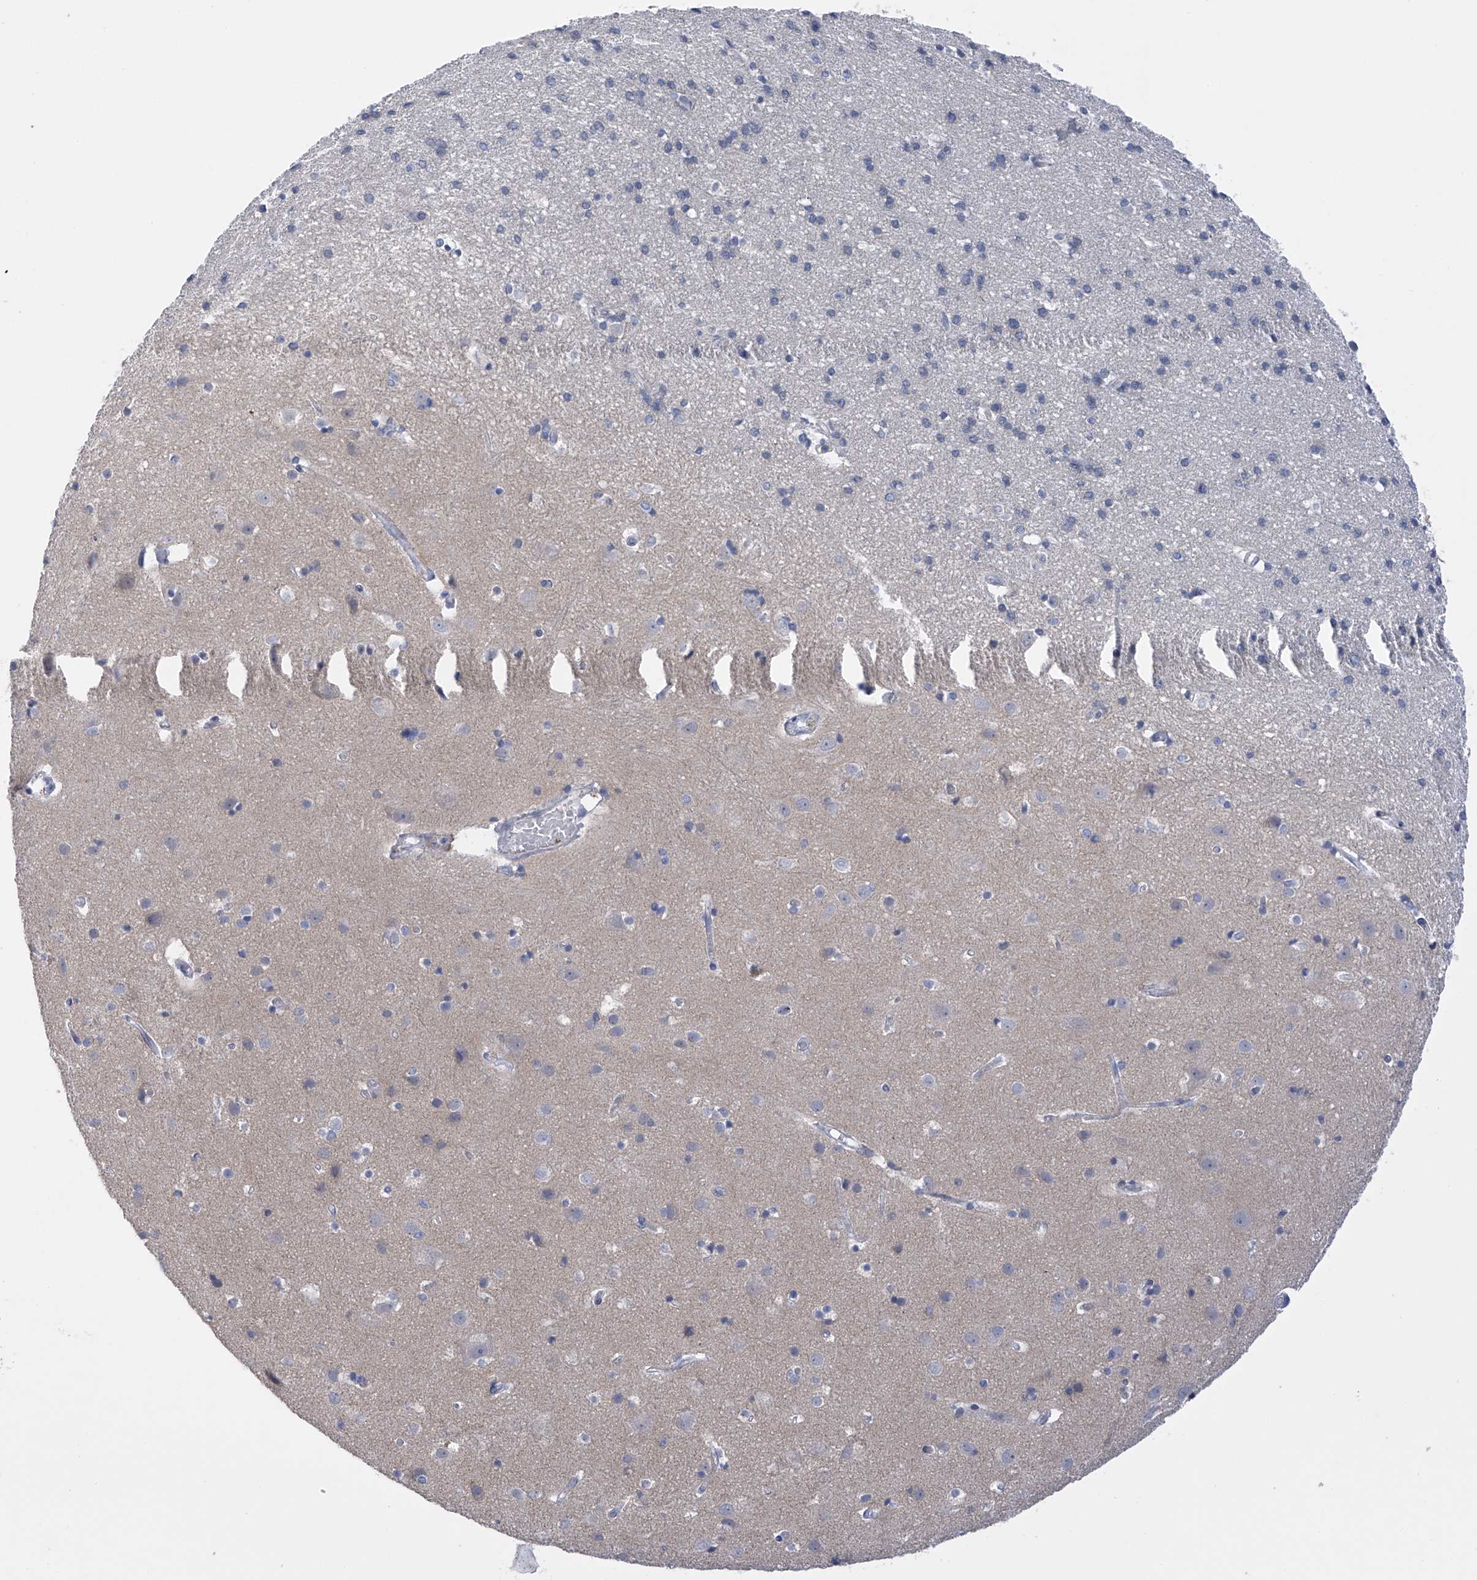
{"staining": {"intensity": "negative", "quantity": "none", "location": "none"}, "tissue": "cerebral cortex", "cell_type": "Endothelial cells", "image_type": "normal", "snomed": [{"axis": "morphology", "description": "Normal tissue, NOS"}, {"axis": "topography", "description": "Cerebral cortex"}], "caption": "Endothelial cells are negative for protein expression in normal human cerebral cortex. The staining is performed using DAB brown chromogen with nuclei counter-stained in using hematoxylin.", "gene": "SLCO4A1", "patient": {"sex": "male", "age": 54}}